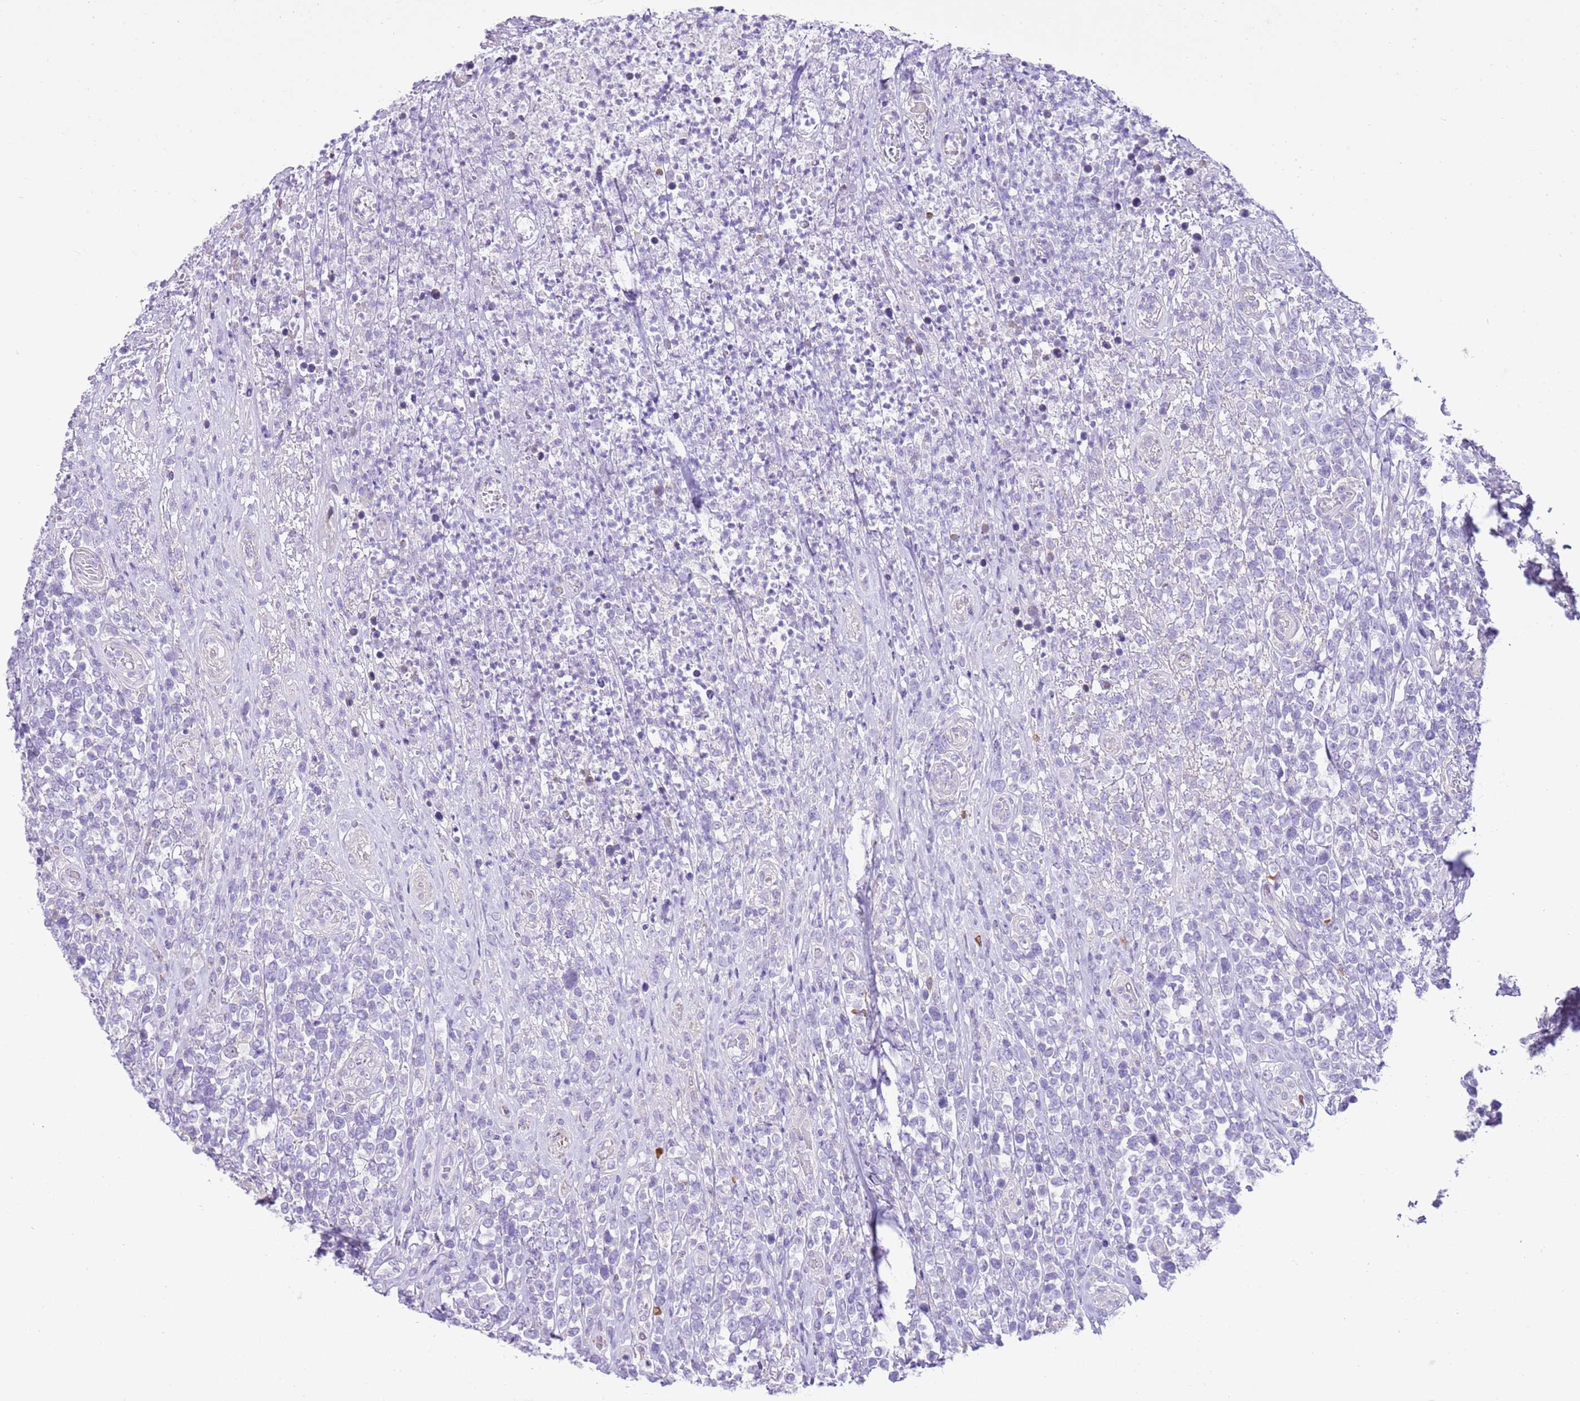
{"staining": {"intensity": "negative", "quantity": "none", "location": "none"}, "tissue": "lymphoma", "cell_type": "Tumor cells", "image_type": "cancer", "snomed": [{"axis": "morphology", "description": "Malignant lymphoma, non-Hodgkin's type, High grade"}, {"axis": "topography", "description": "Soft tissue"}], "caption": "Tumor cells show no significant positivity in malignant lymphoma, non-Hodgkin's type (high-grade). (Immunohistochemistry, brightfield microscopy, high magnification).", "gene": "AAR2", "patient": {"sex": "female", "age": 56}}